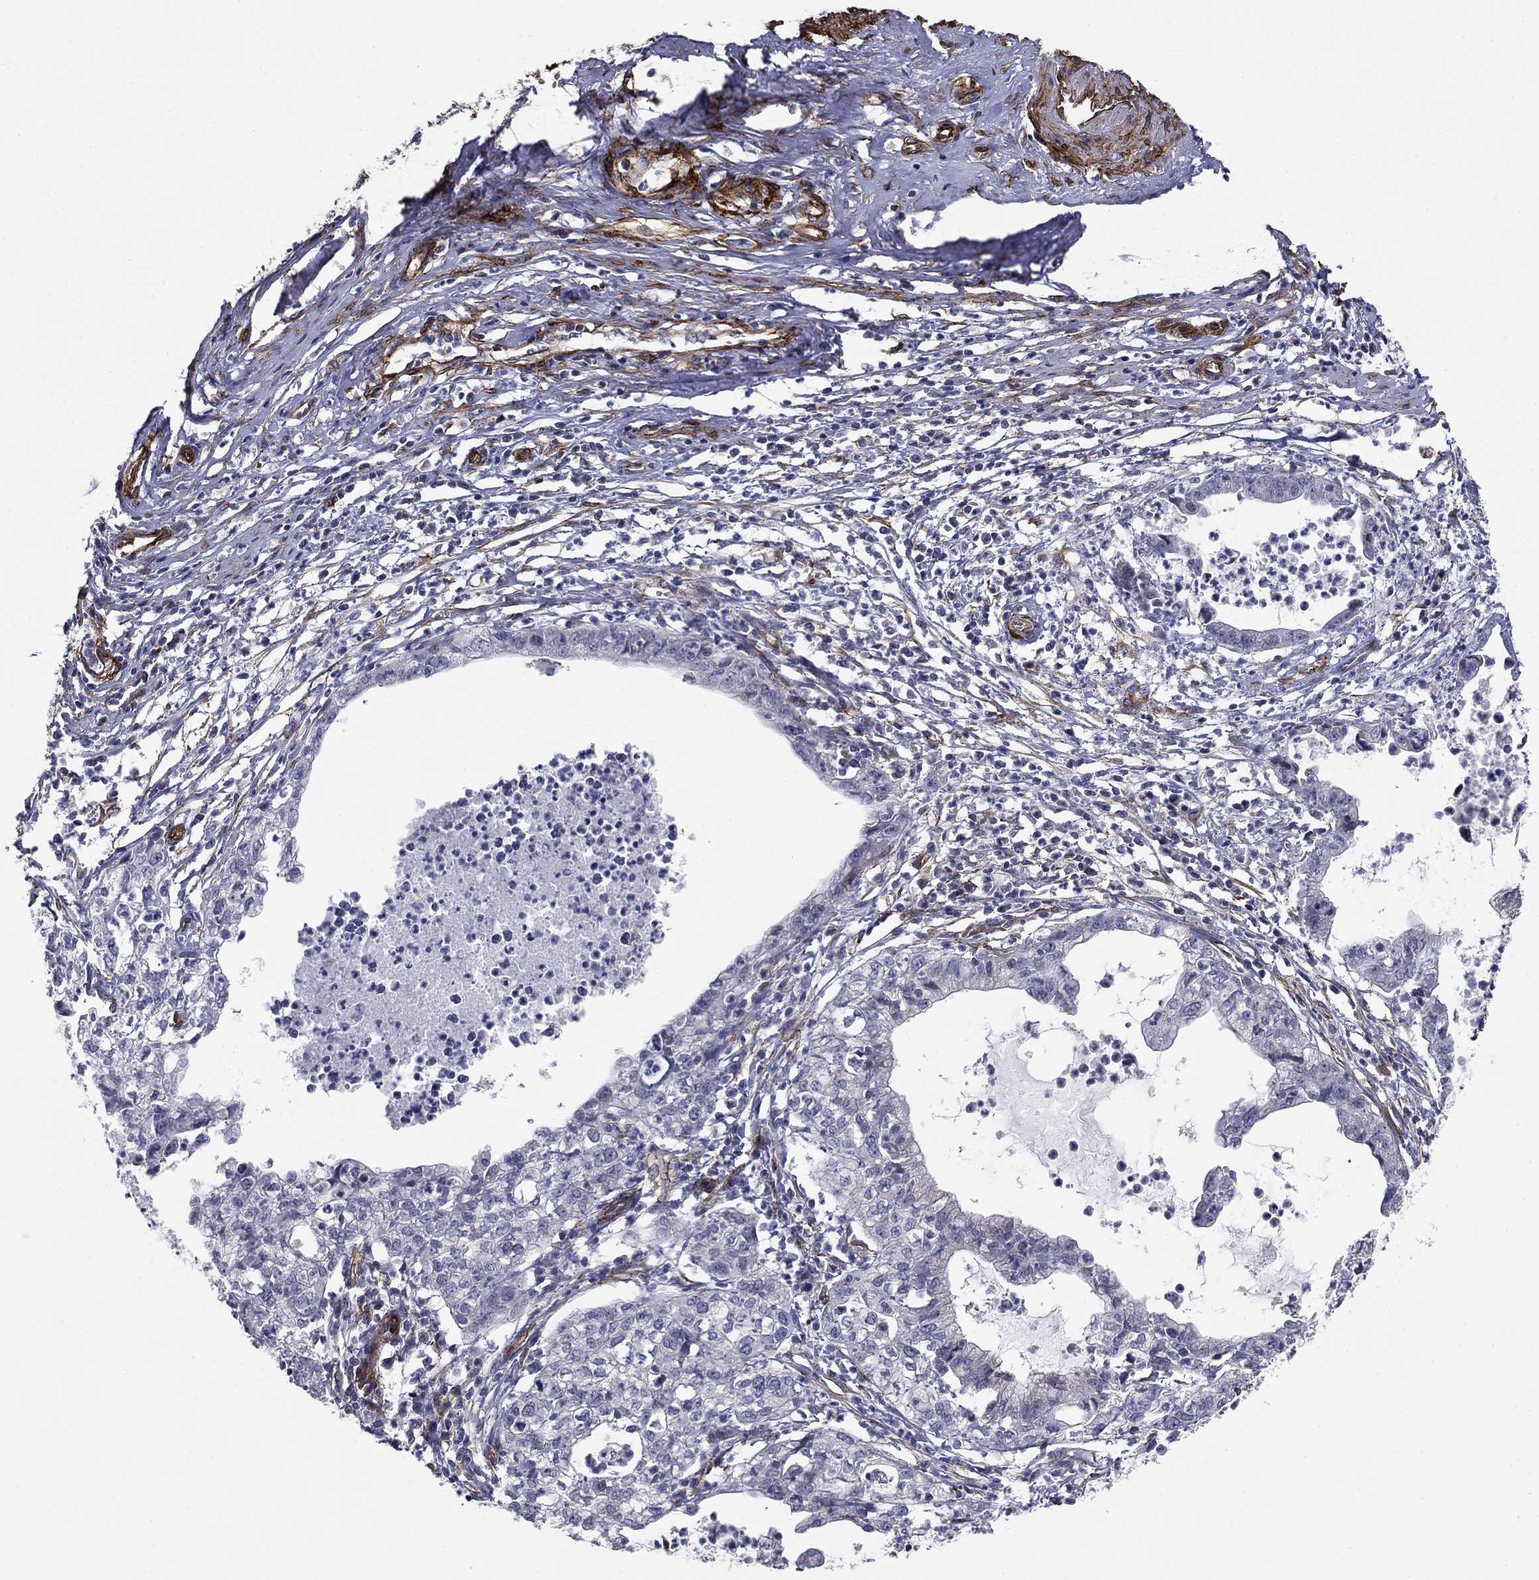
{"staining": {"intensity": "negative", "quantity": "none", "location": "none"}, "tissue": "cervical cancer", "cell_type": "Tumor cells", "image_type": "cancer", "snomed": [{"axis": "morphology", "description": "Normal tissue, NOS"}, {"axis": "morphology", "description": "Adenocarcinoma, NOS"}, {"axis": "topography", "description": "Cervix"}], "caption": "Immunohistochemical staining of human cervical cancer (adenocarcinoma) demonstrates no significant expression in tumor cells.", "gene": "SYNC", "patient": {"sex": "female", "age": 38}}